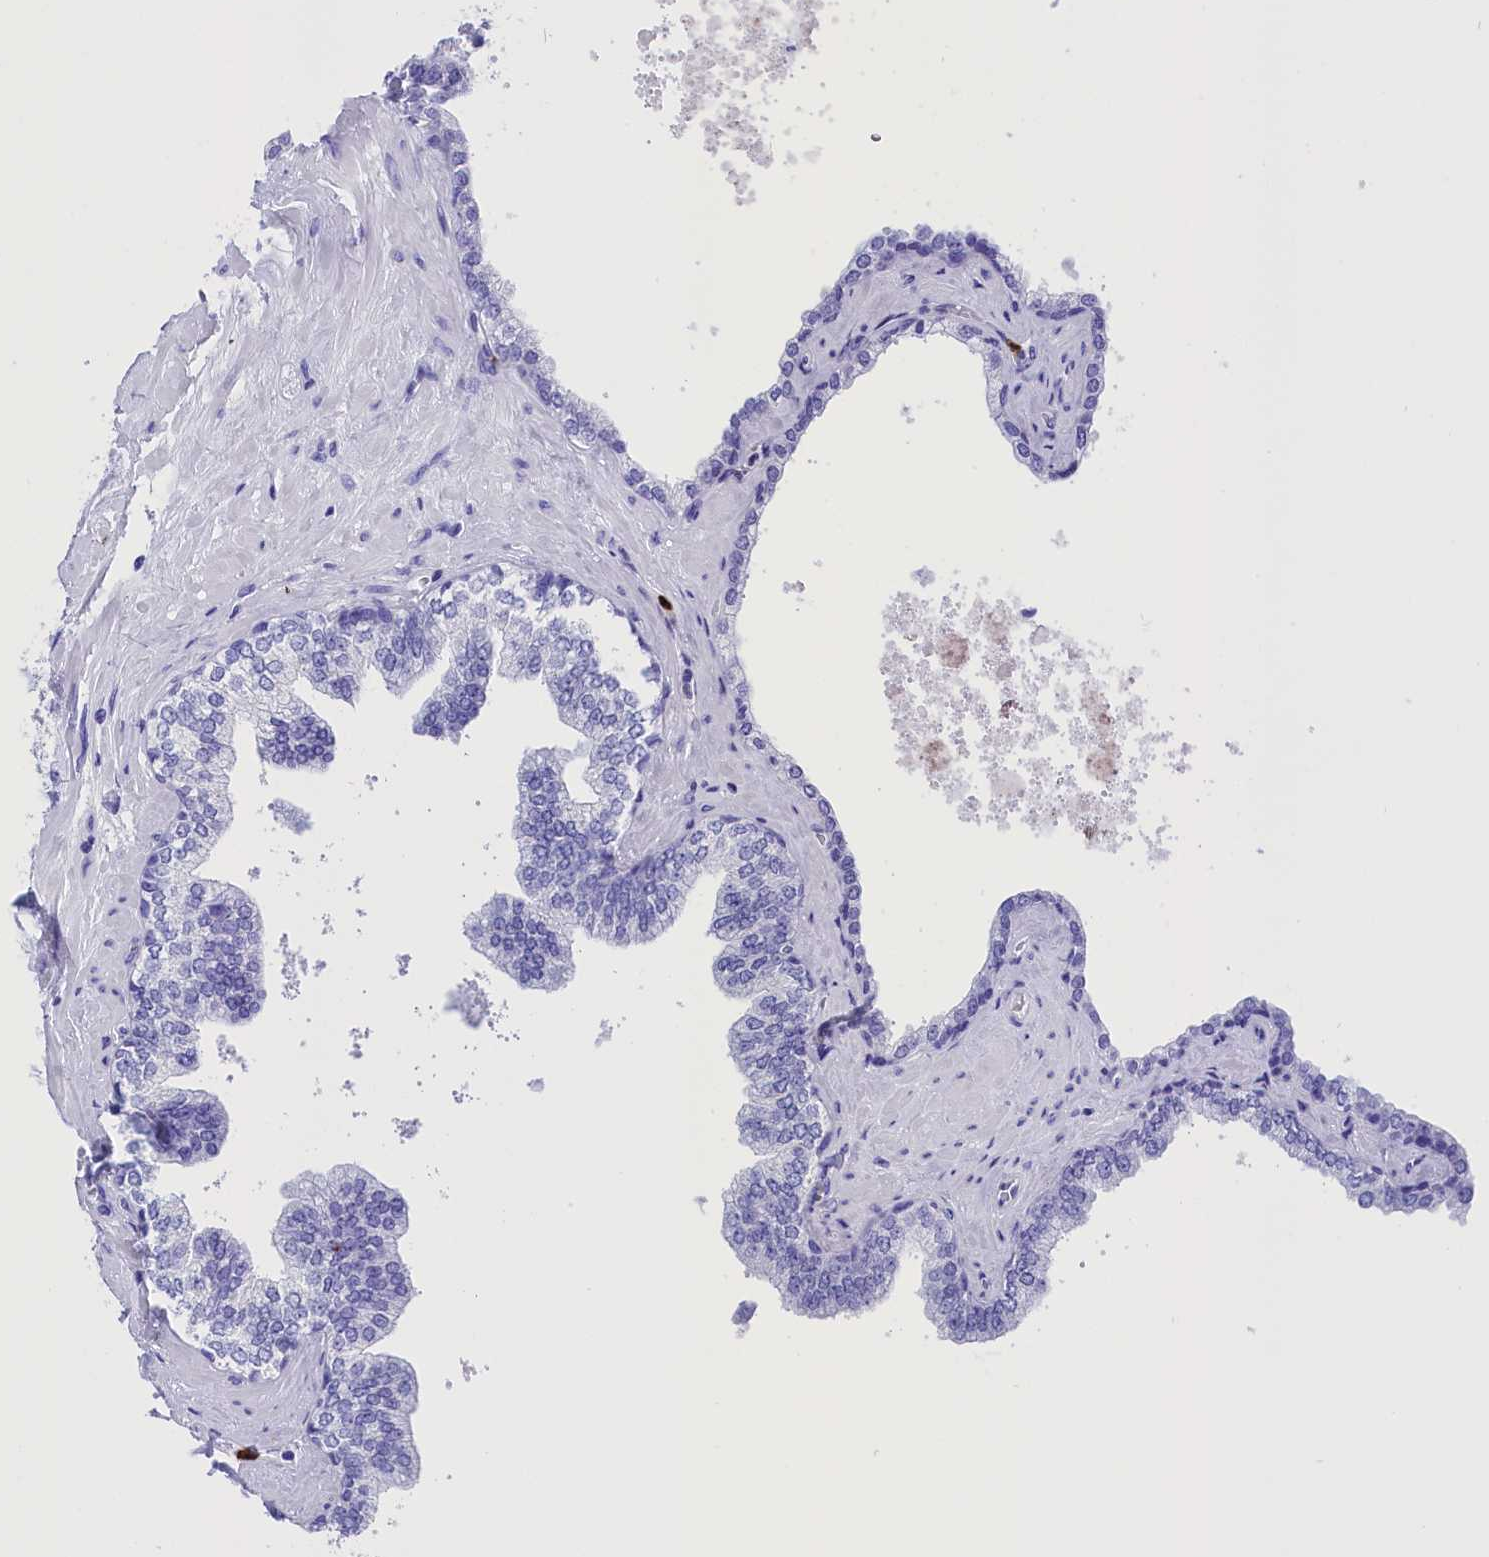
{"staining": {"intensity": "negative", "quantity": "none", "location": "none"}, "tissue": "prostate", "cell_type": "Glandular cells", "image_type": "normal", "snomed": [{"axis": "morphology", "description": "Normal tissue, NOS"}, {"axis": "topography", "description": "Prostate"}], "caption": "Protein analysis of normal prostate reveals no significant staining in glandular cells. The staining was performed using DAB to visualize the protein expression in brown, while the nuclei were stained in blue with hematoxylin (Magnification: 20x).", "gene": "CLC", "patient": {"sex": "male", "age": 60}}